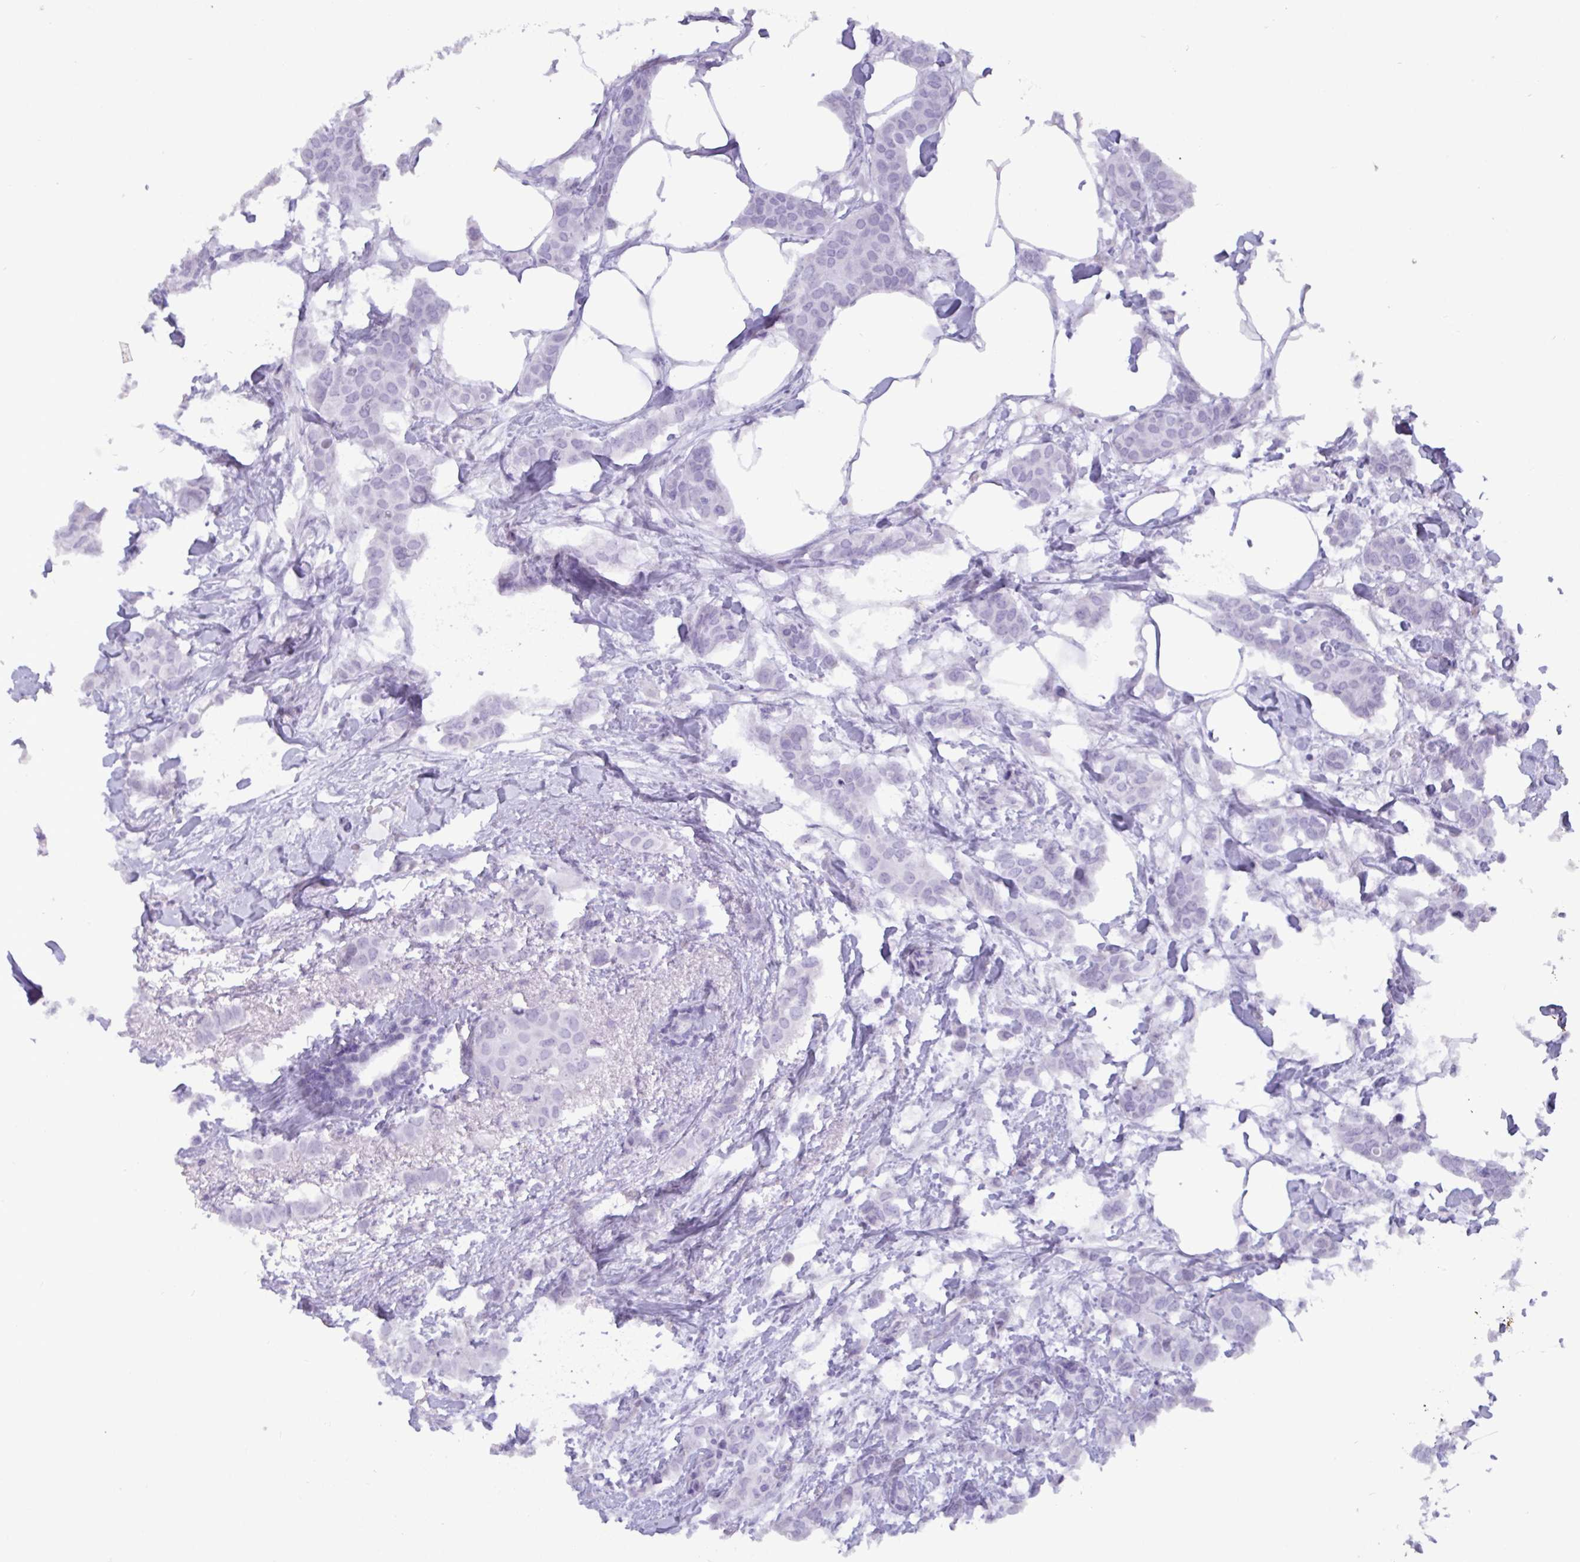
{"staining": {"intensity": "negative", "quantity": "none", "location": "none"}, "tissue": "breast cancer", "cell_type": "Tumor cells", "image_type": "cancer", "snomed": [{"axis": "morphology", "description": "Duct carcinoma"}, {"axis": "topography", "description": "Breast"}], "caption": "DAB (3,3'-diaminobenzidine) immunohistochemical staining of invasive ductal carcinoma (breast) exhibits no significant expression in tumor cells.", "gene": "C4orf33", "patient": {"sex": "female", "age": 62}}